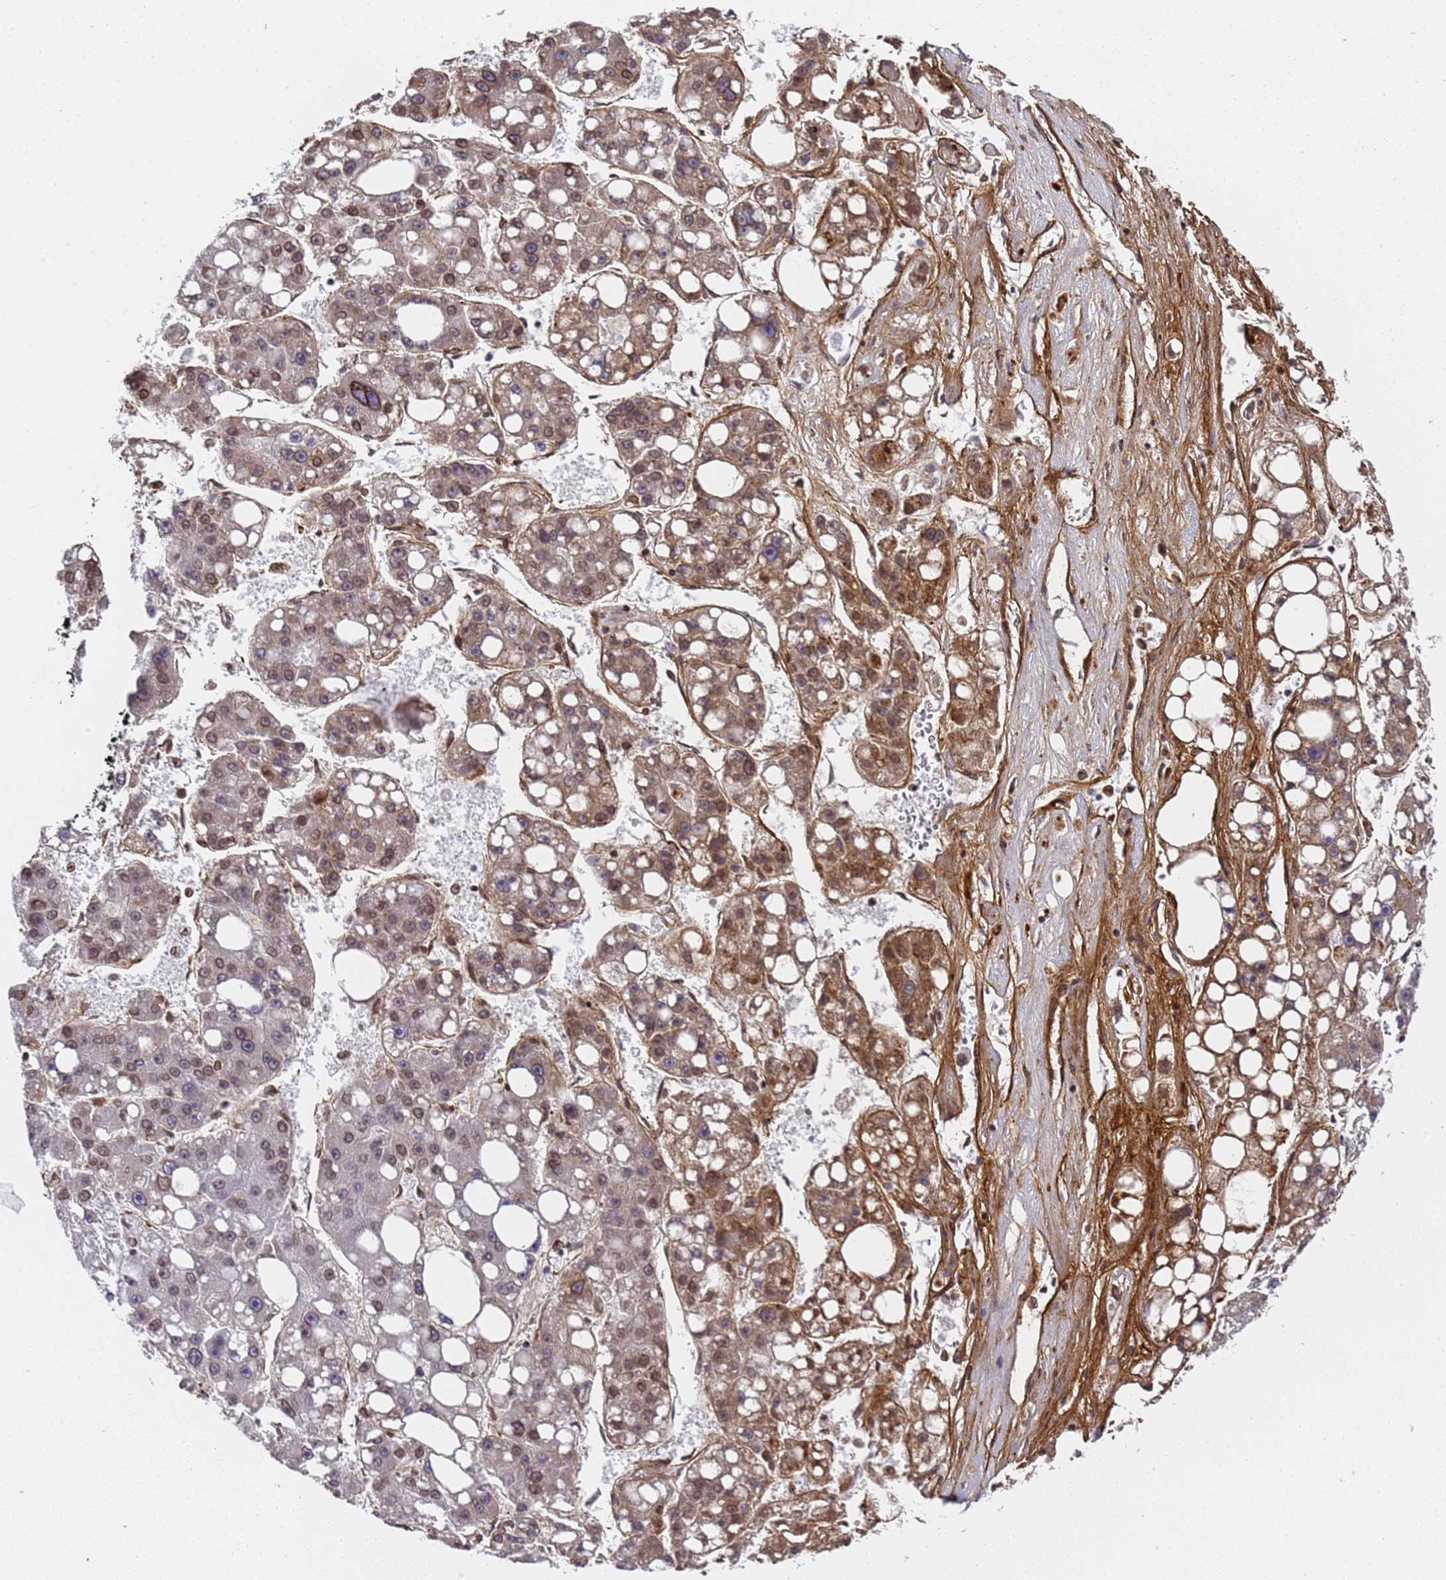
{"staining": {"intensity": "moderate", "quantity": "25%-75%", "location": "cytoplasmic/membranous,nuclear"}, "tissue": "liver cancer", "cell_type": "Tumor cells", "image_type": "cancer", "snomed": [{"axis": "morphology", "description": "Carcinoma, Hepatocellular, NOS"}, {"axis": "topography", "description": "Liver"}], "caption": "Immunohistochemistry (IHC) micrograph of neoplastic tissue: liver cancer (hepatocellular carcinoma) stained using IHC reveals medium levels of moderate protein expression localized specifically in the cytoplasmic/membranous and nuclear of tumor cells, appearing as a cytoplasmic/membranous and nuclear brown color.", "gene": "IGFBP7", "patient": {"sex": "female", "age": 61}}